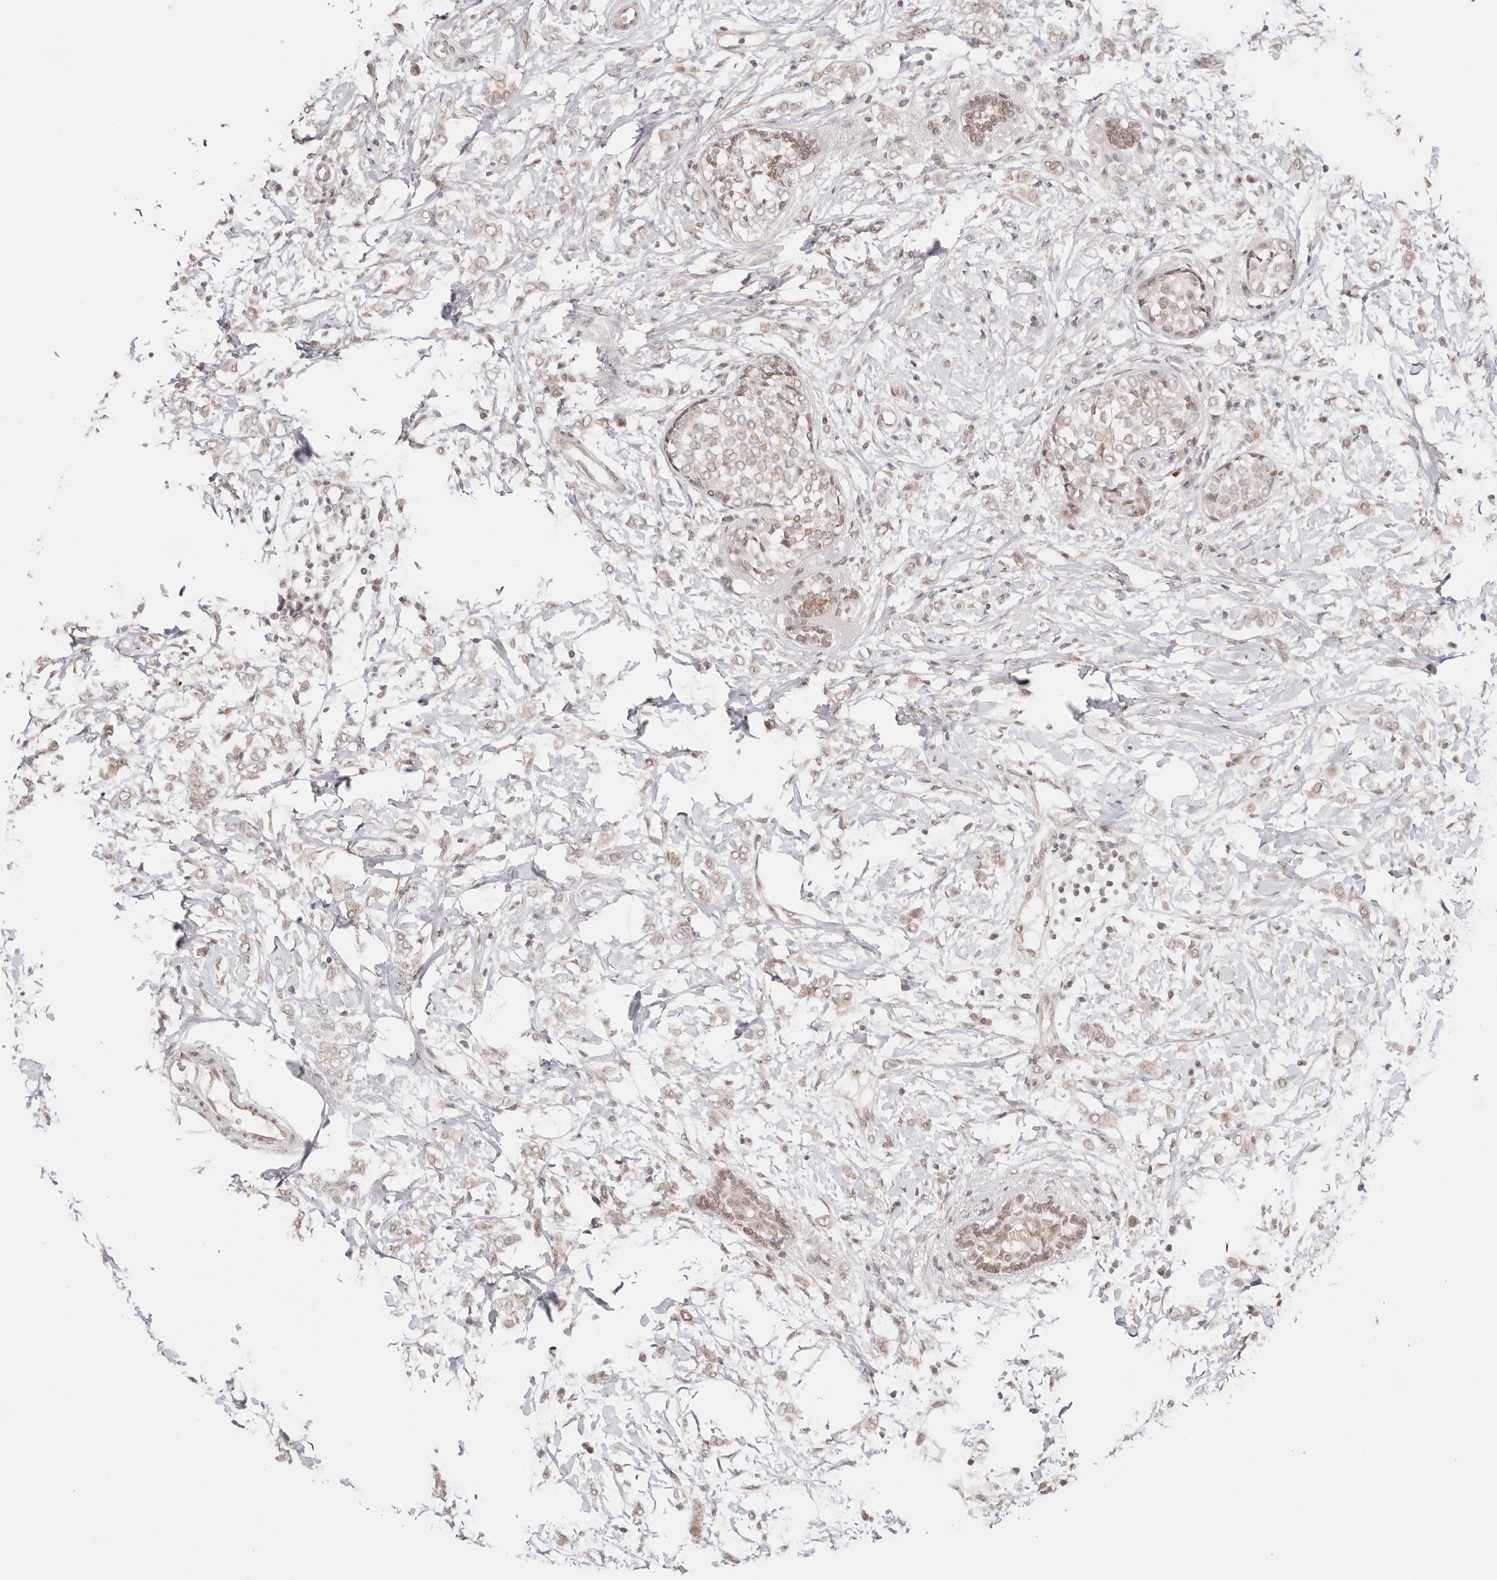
{"staining": {"intensity": "weak", "quantity": ">75%", "location": "nuclear"}, "tissue": "breast cancer", "cell_type": "Tumor cells", "image_type": "cancer", "snomed": [{"axis": "morphology", "description": "Normal tissue, NOS"}, {"axis": "morphology", "description": "Lobular carcinoma"}, {"axis": "topography", "description": "Breast"}], "caption": "Breast cancer (lobular carcinoma) was stained to show a protein in brown. There is low levels of weak nuclear staining in about >75% of tumor cells.", "gene": "RFC3", "patient": {"sex": "female", "age": 47}}